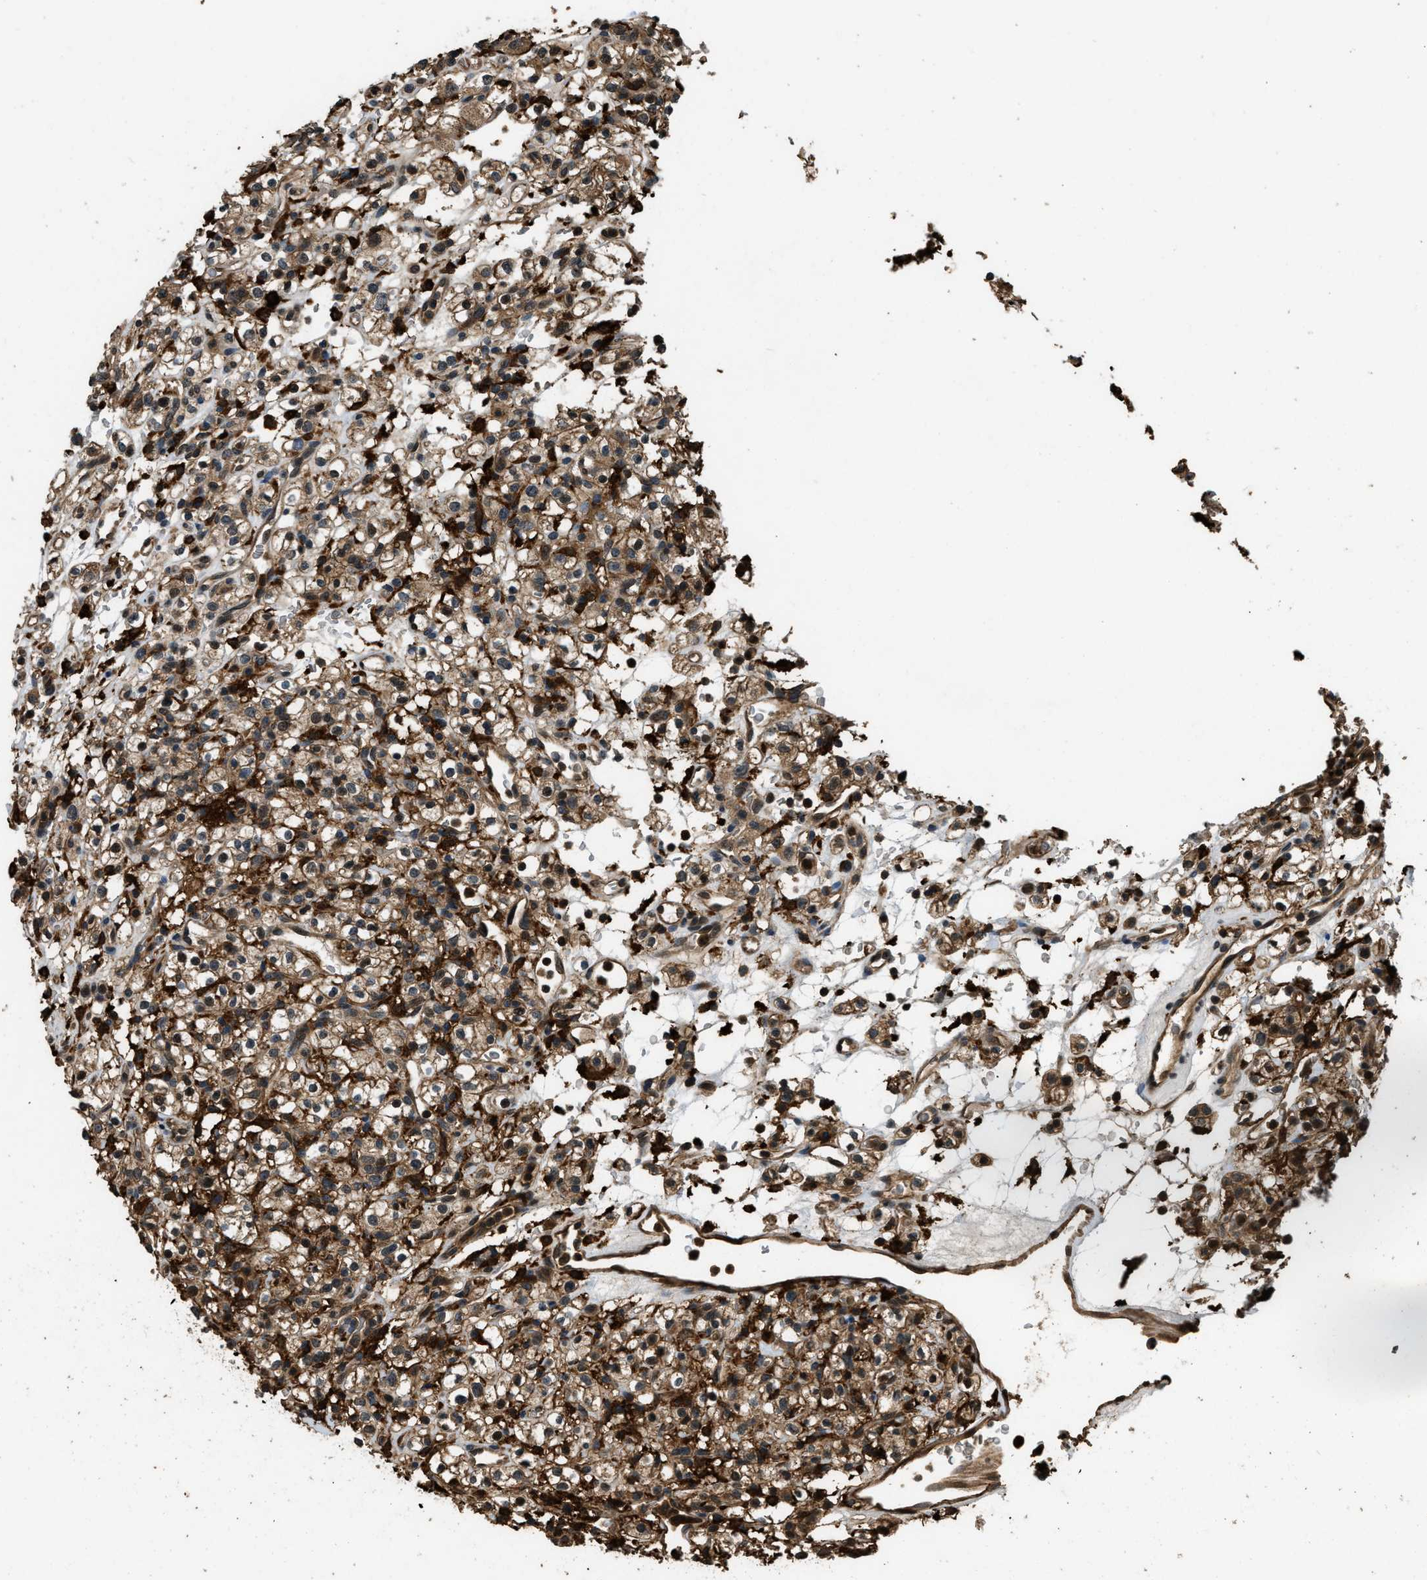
{"staining": {"intensity": "weak", "quantity": ">75%", "location": "cytoplasmic/membranous"}, "tissue": "renal cancer", "cell_type": "Tumor cells", "image_type": "cancer", "snomed": [{"axis": "morphology", "description": "Normal tissue, NOS"}, {"axis": "morphology", "description": "Adenocarcinoma, NOS"}, {"axis": "topography", "description": "Kidney"}], "caption": "Protein staining of renal cancer (adenocarcinoma) tissue demonstrates weak cytoplasmic/membranous staining in about >75% of tumor cells. Using DAB (brown) and hematoxylin (blue) stains, captured at high magnification using brightfield microscopy.", "gene": "RAP2A", "patient": {"sex": "female", "age": 72}}